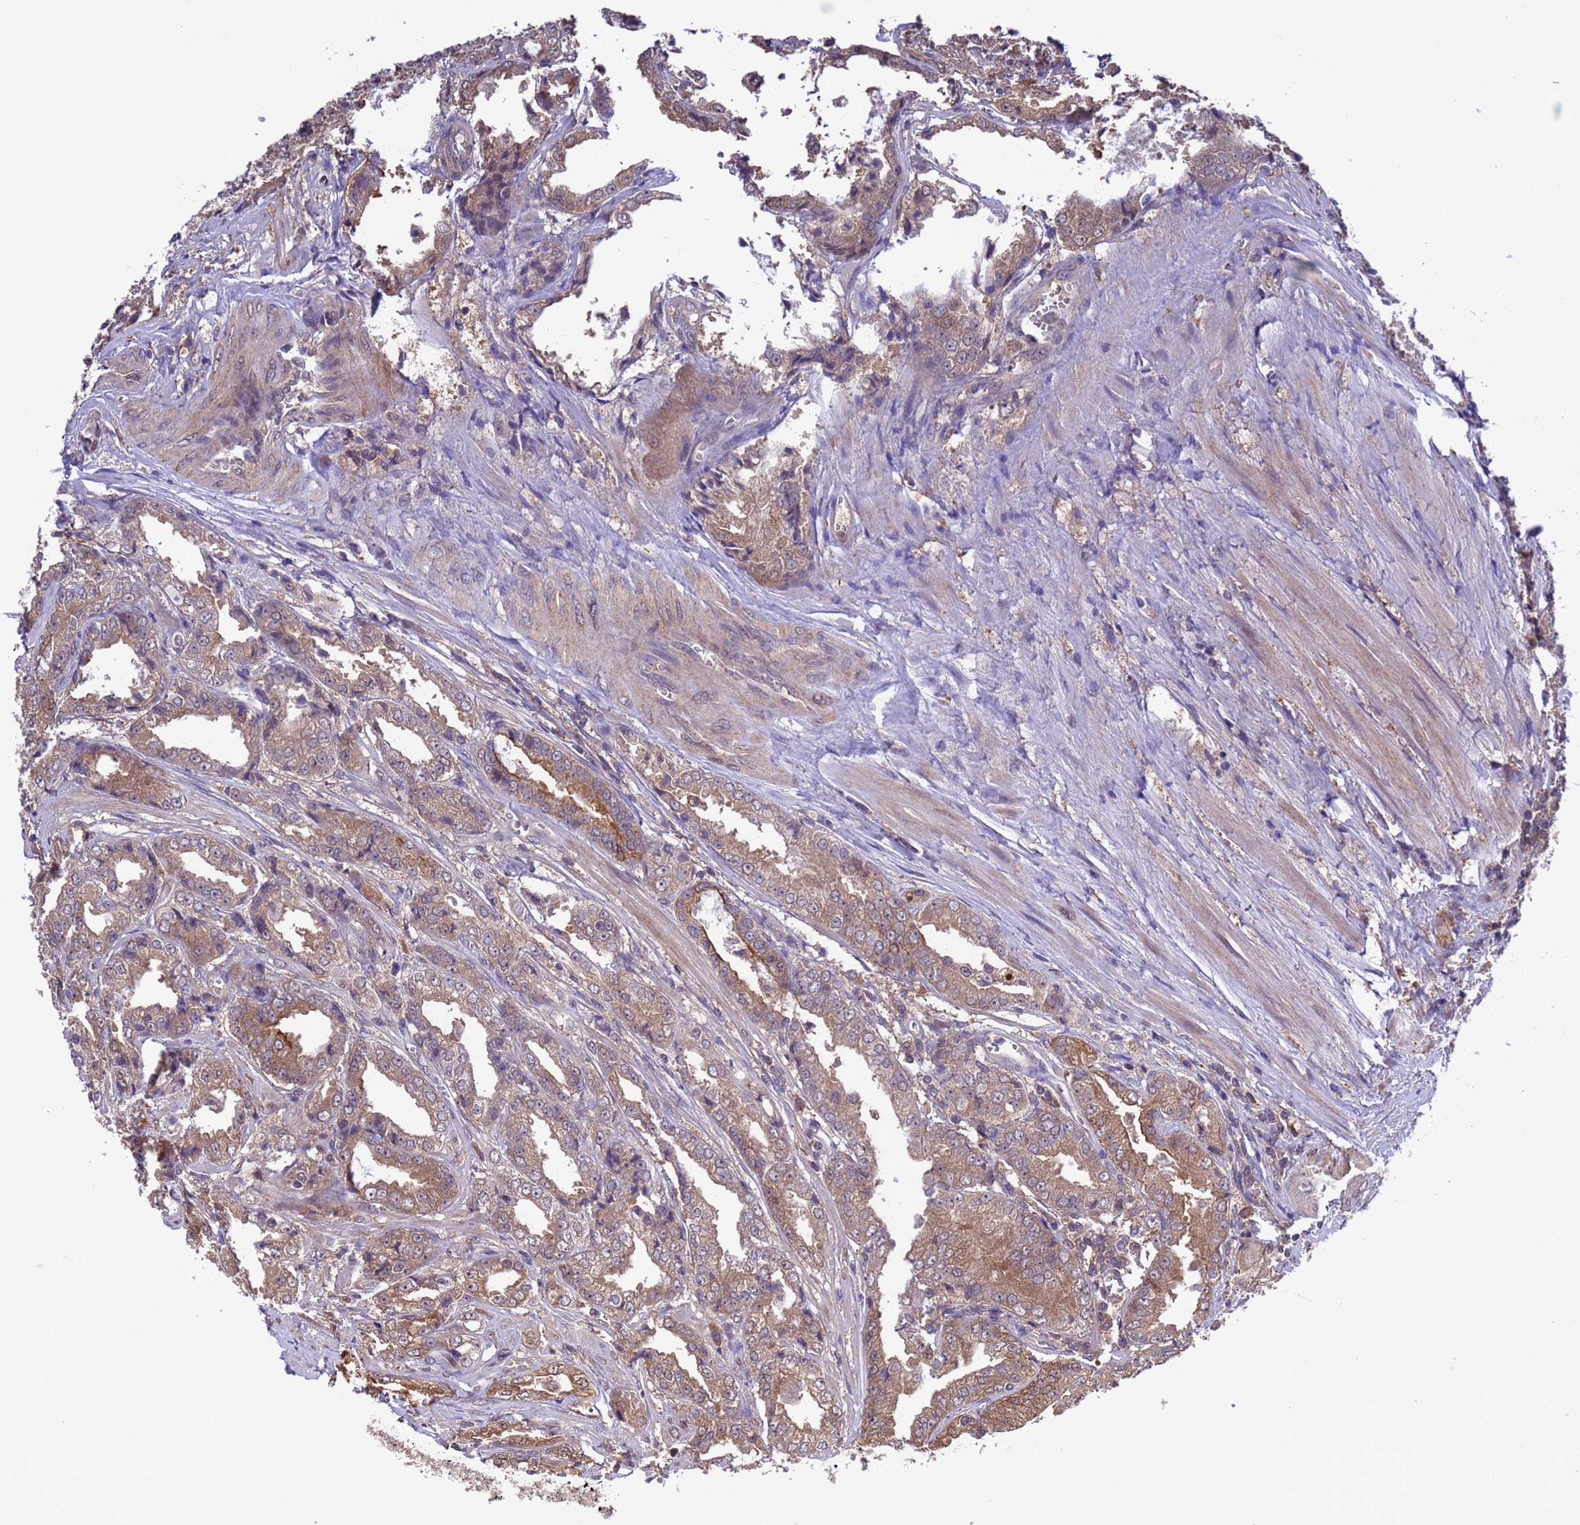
{"staining": {"intensity": "moderate", "quantity": ">75%", "location": "cytoplasmic/membranous"}, "tissue": "prostate cancer", "cell_type": "Tumor cells", "image_type": "cancer", "snomed": [{"axis": "morphology", "description": "Adenocarcinoma, High grade"}, {"axis": "topography", "description": "Prostate"}], "caption": "Adenocarcinoma (high-grade) (prostate) tissue demonstrates moderate cytoplasmic/membranous positivity in approximately >75% of tumor cells (brown staining indicates protein expression, while blue staining denotes nuclei).", "gene": "ZFP69B", "patient": {"sex": "male", "age": 72}}